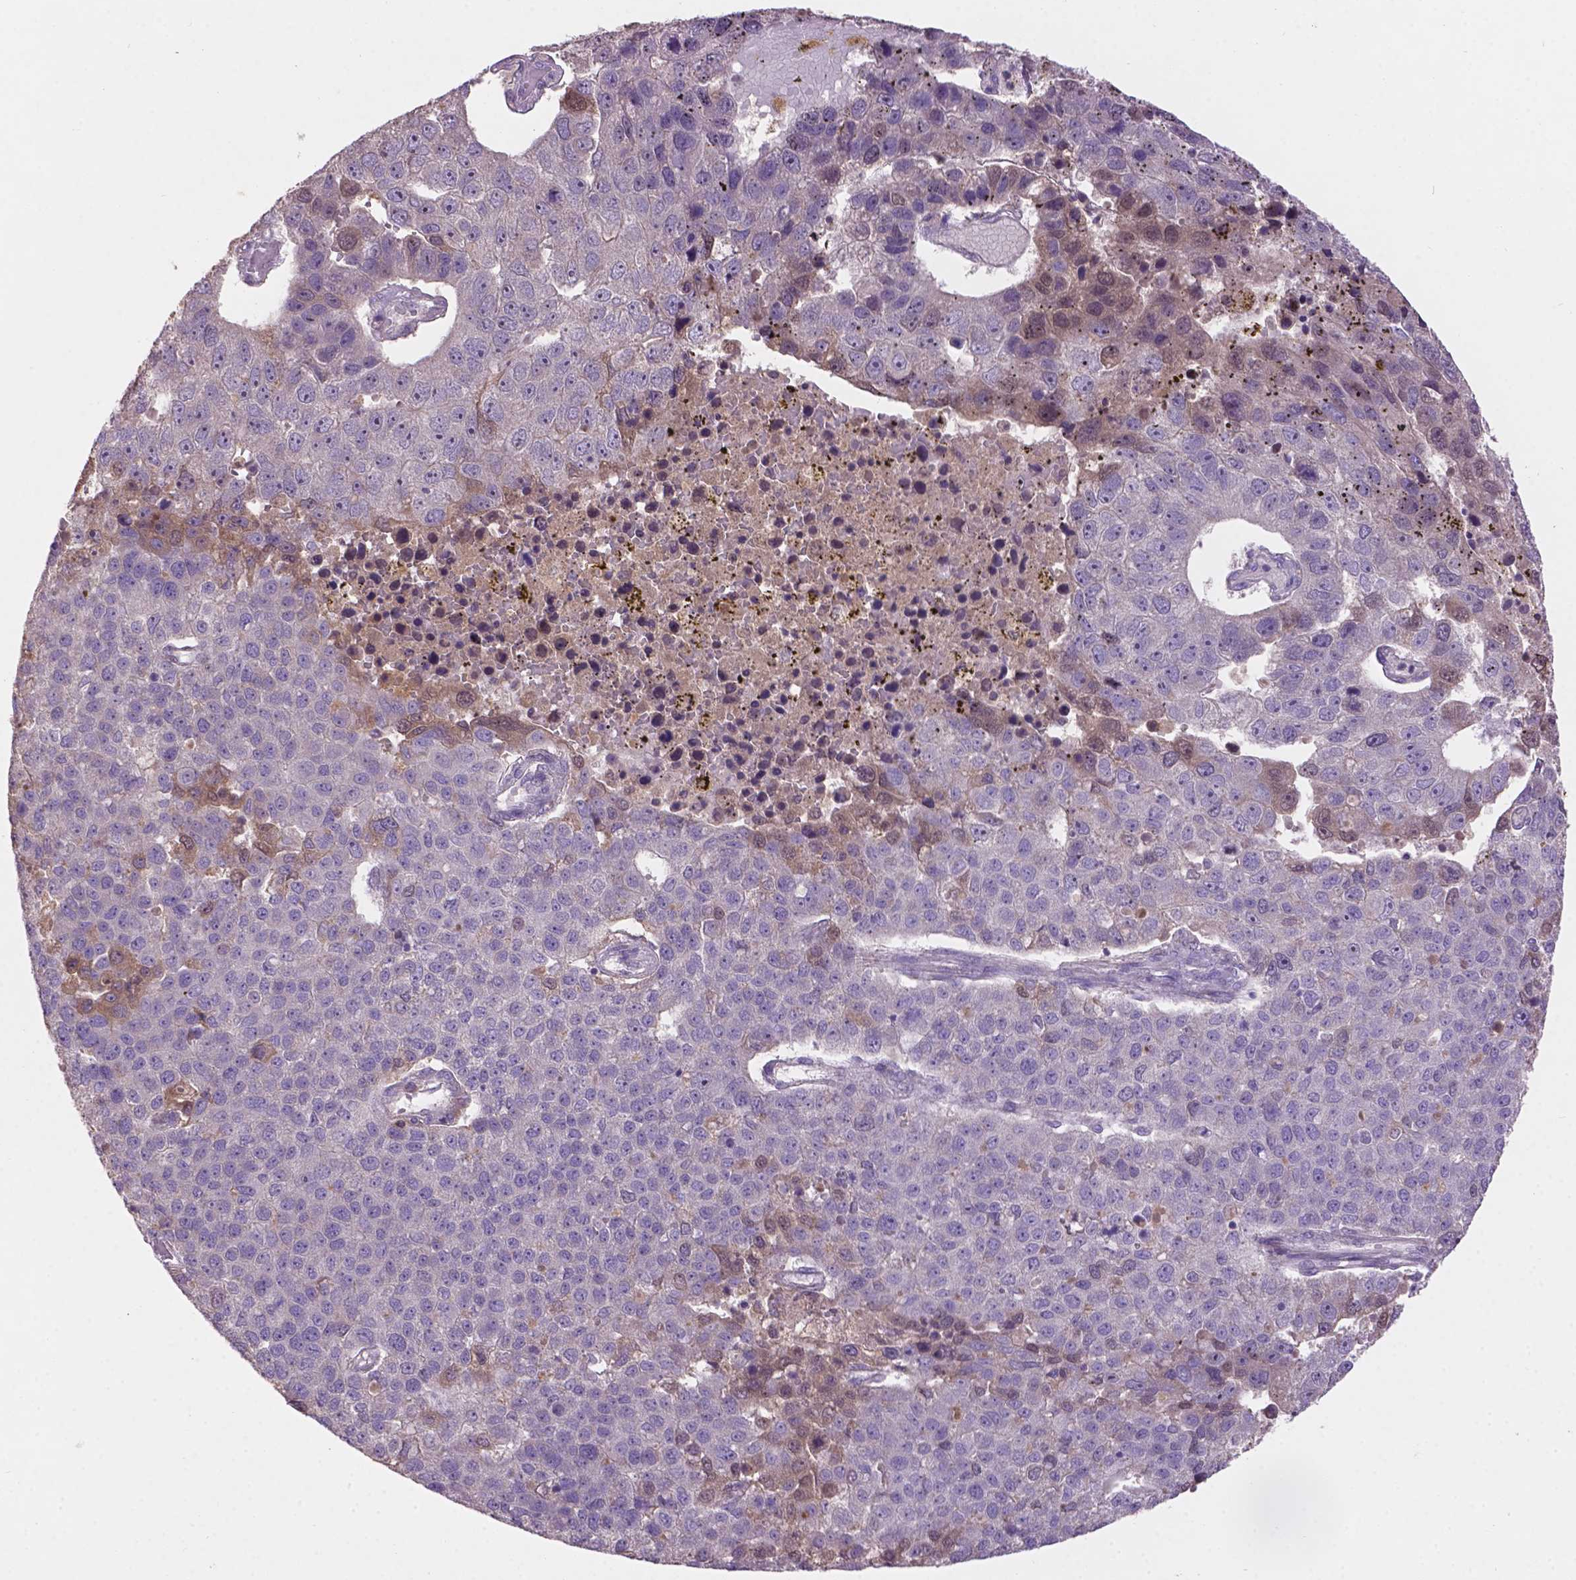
{"staining": {"intensity": "negative", "quantity": "none", "location": "none"}, "tissue": "pancreatic cancer", "cell_type": "Tumor cells", "image_type": "cancer", "snomed": [{"axis": "morphology", "description": "Adenocarcinoma, NOS"}, {"axis": "topography", "description": "Pancreas"}], "caption": "DAB (3,3'-diaminobenzidine) immunohistochemical staining of pancreatic adenocarcinoma reveals no significant expression in tumor cells.", "gene": "SOX17", "patient": {"sex": "female", "age": 61}}